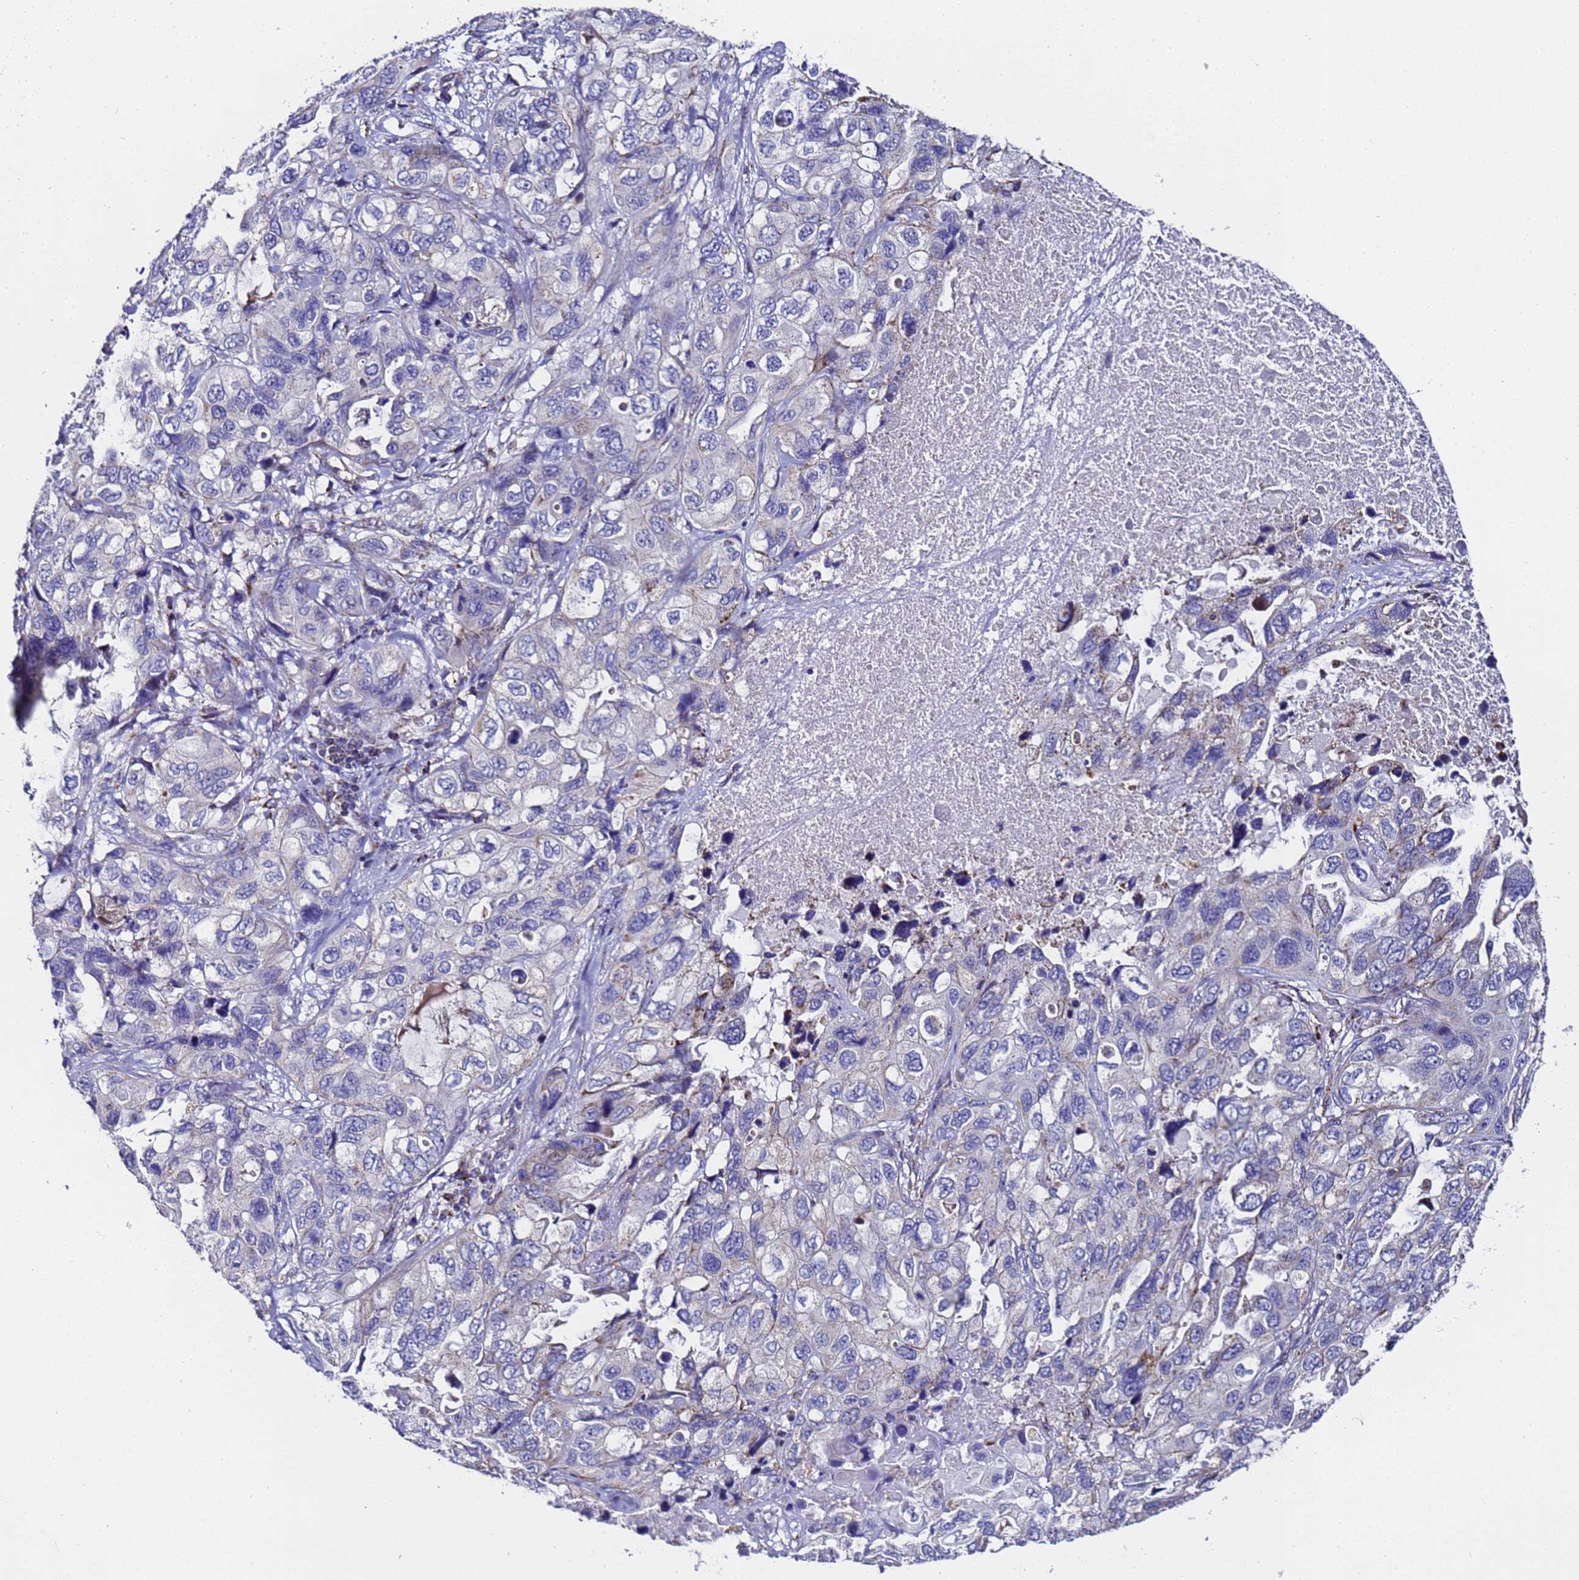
{"staining": {"intensity": "negative", "quantity": "none", "location": "none"}, "tissue": "lung cancer", "cell_type": "Tumor cells", "image_type": "cancer", "snomed": [{"axis": "morphology", "description": "Squamous cell carcinoma, NOS"}, {"axis": "topography", "description": "Lung"}], "caption": "Tumor cells are negative for brown protein staining in lung cancer (squamous cell carcinoma). Brightfield microscopy of IHC stained with DAB (3,3'-diaminobenzidine) (brown) and hematoxylin (blue), captured at high magnification.", "gene": "MRPS12", "patient": {"sex": "female", "age": 73}}